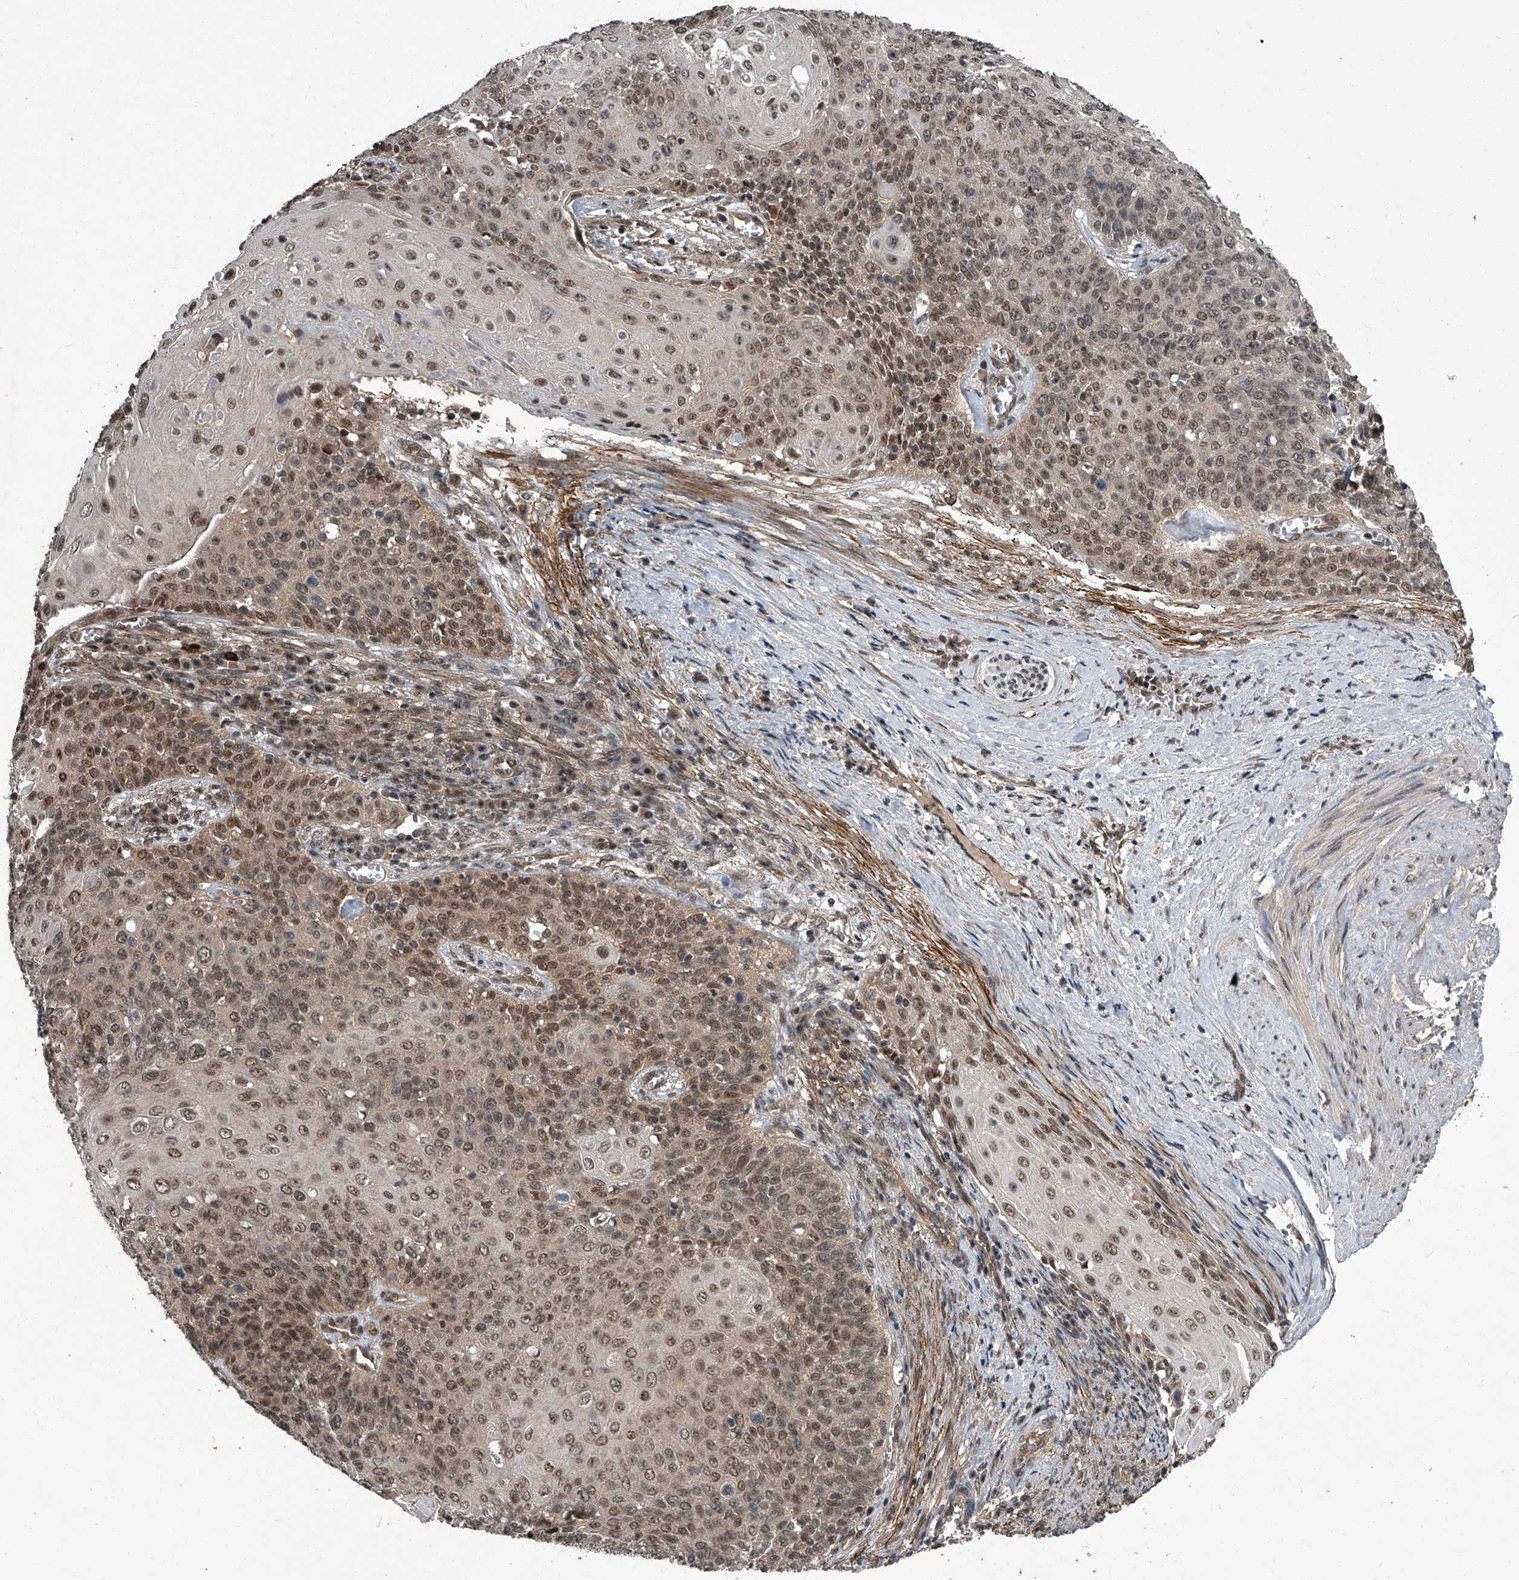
{"staining": {"intensity": "moderate", "quantity": ">75%", "location": "nuclear"}, "tissue": "cervical cancer", "cell_type": "Tumor cells", "image_type": "cancer", "snomed": [{"axis": "morphology", "description": "Squamous cell carcinoma, NOS"}, {"axis": "topography", "description": "Cervix"}], "caption": "Human cervical cancer (squamous cell carcinoma) stained with a brown dye shows moderate nuclear positive positivity in about >75% of tumor cells.", "gene": "SLC12A8", "patient": {"sex": "female", "age": 39}}